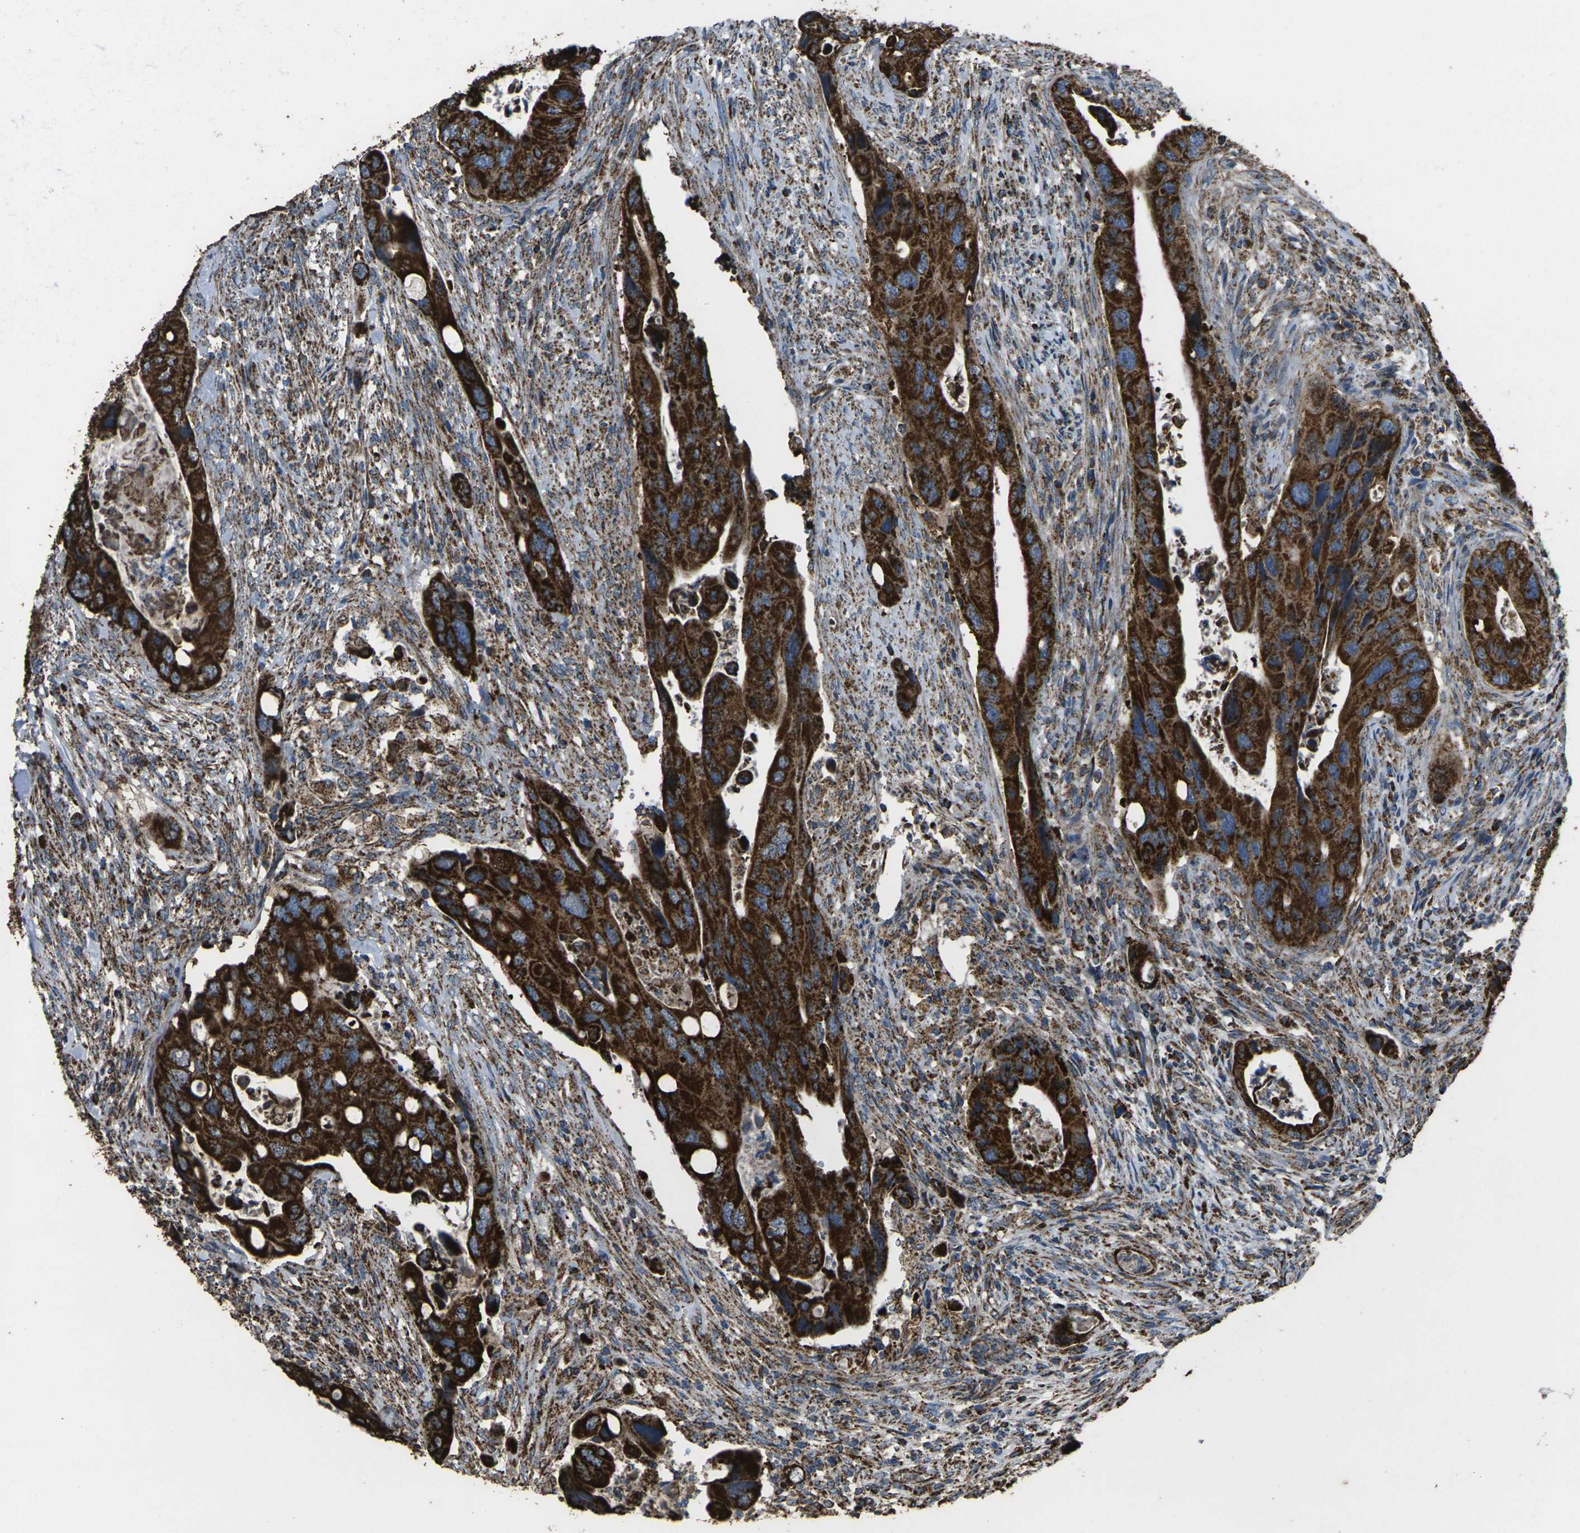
{"staining": {"intensity": "strong", "quantity": ">75%", "location": "cytoplasmic/membranous"}, "tissue": "colorectal cancer", "cell_type": "Tumor cells", "image_type": "cancer", "snomed": [{"axis": "morphology", "description": "Adenocarcinoma, NOS"}, {"axis": "topography", "description": "Rectum"}], "caption": "DAB immunohistochemical staining of human colorectal adenocarcinoma demonstrates strong cytoplasmic/membranous protein expression in about >75% of tumor cells.", "gene": "KLHL5", "patient": {"sex": "female", "age": 57}}